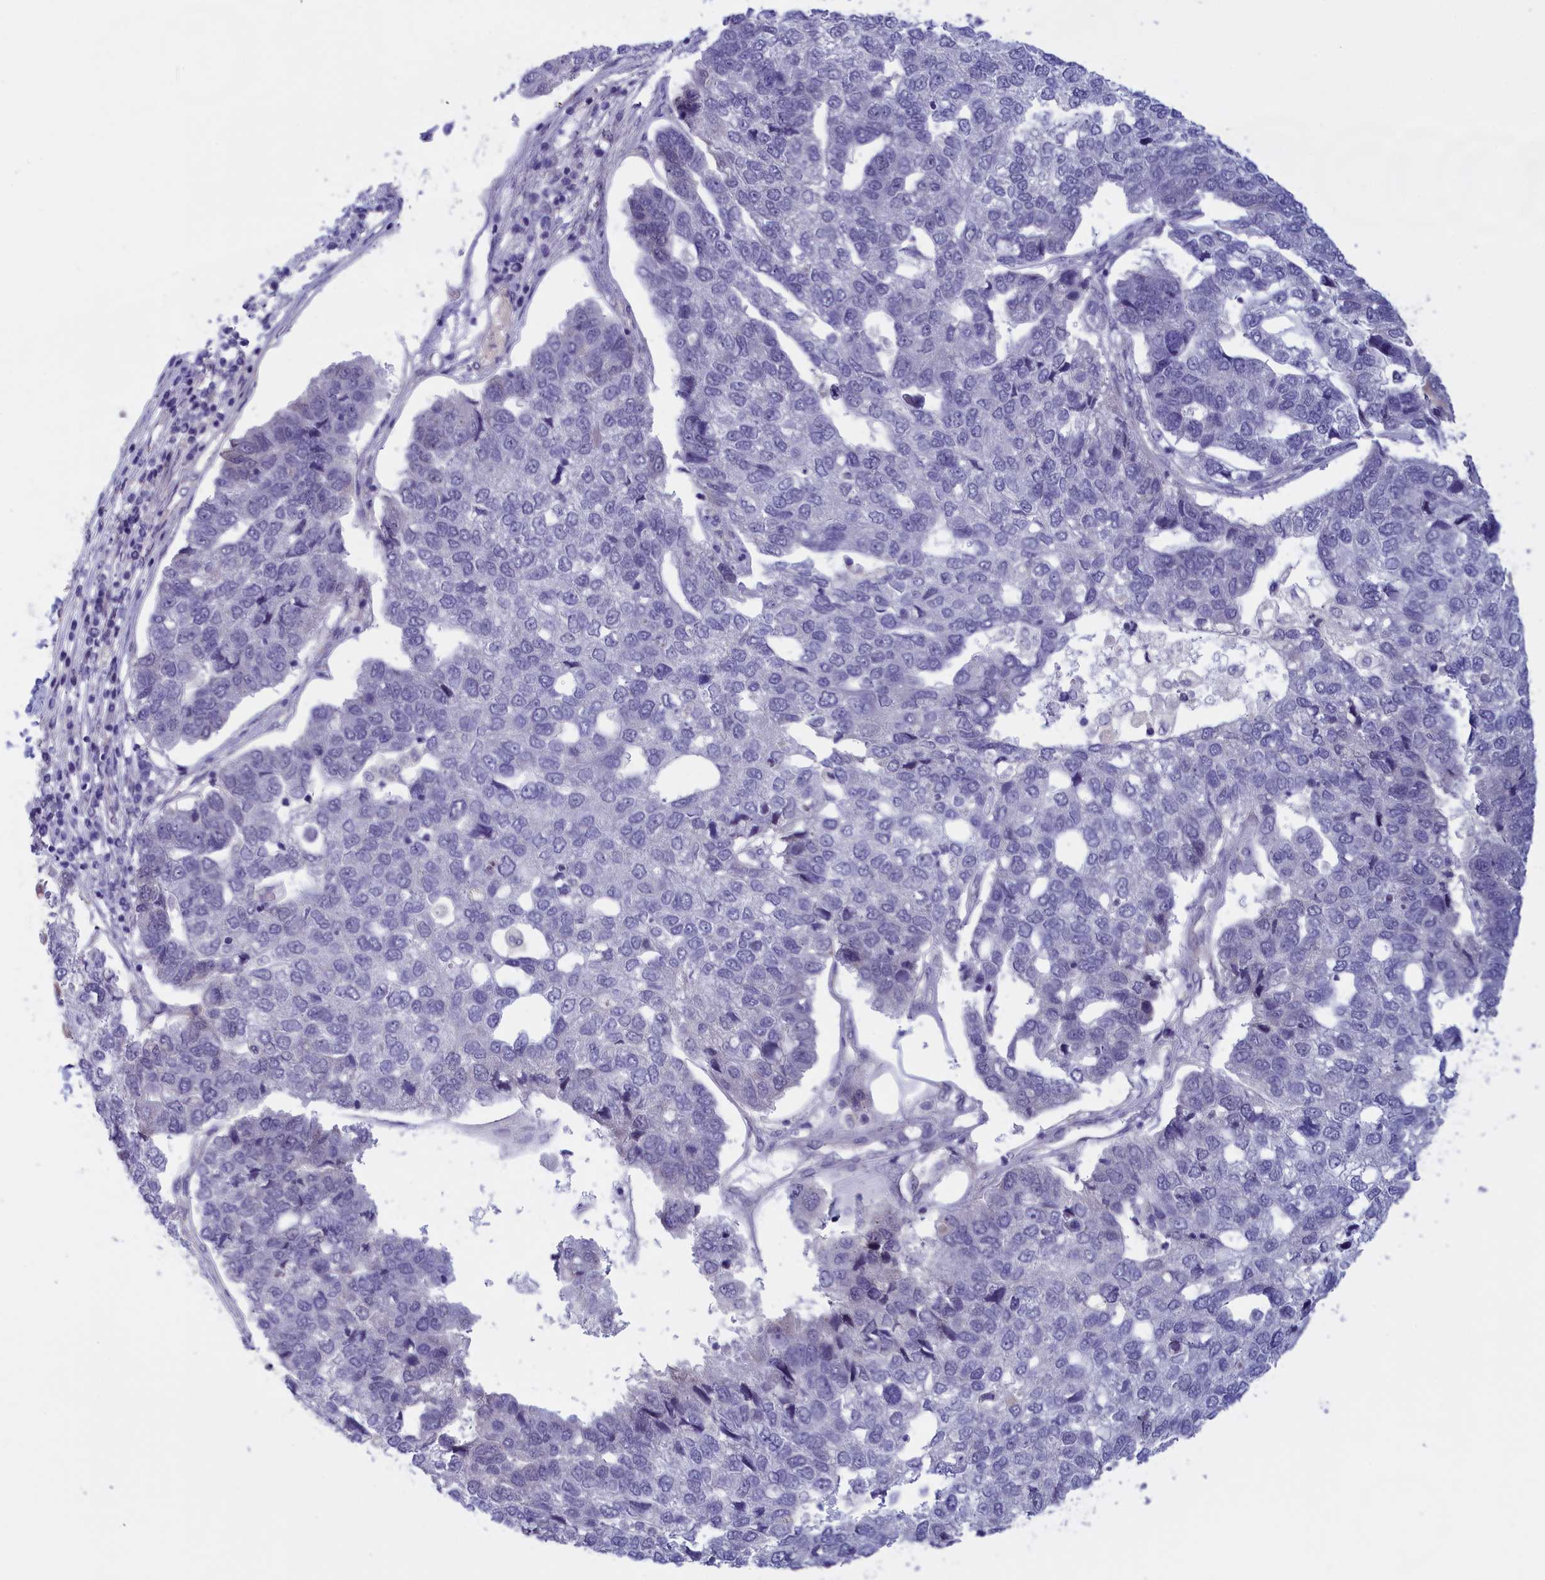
{"staining": {"intensity": "negative", "quantity": "none", "location": "none"}, "tissue": "pancreatic cancer", "cell_type": "Tumor cells", "image_type": "cancer", "snomed": [{"axis": "morphology", "description": "Adenocarcinoma, NOS"}, {"axis": "topography", "description": "Pancreas"}], "caption": "Immunohistochemistry (IHC) histopathology image of neoplastic tissue: adenocarcinoma (pancreatic) stained with DAB displays no significant protein staining in tumor cells.", "gene": "IGFALS", "patient": {"sex": "female", "age": 61}}